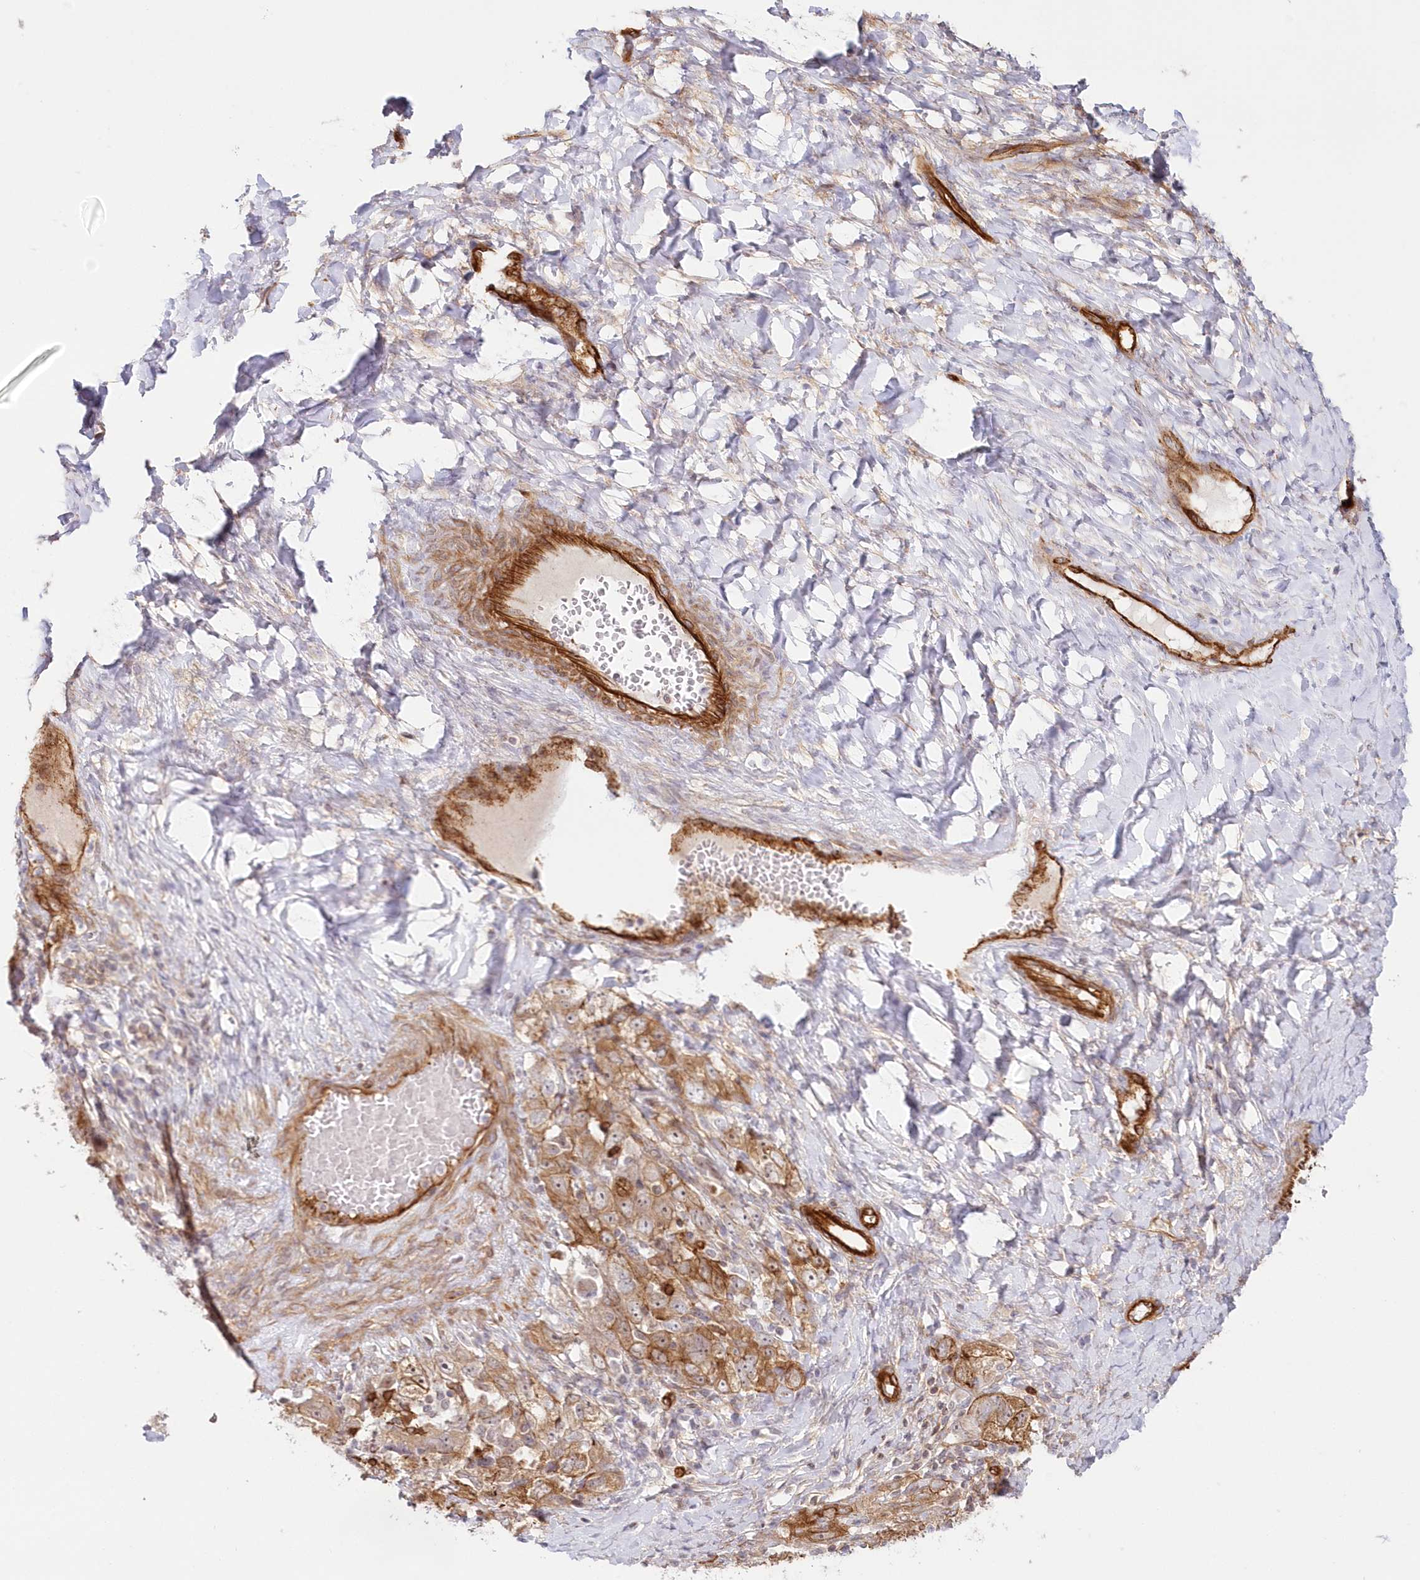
{"staining": {"intensity": "moderate", "quantity": ">75%", "location": "cytoplasmic/membranous"}, "tissue": "ovarian cancer", "cell_type": "Tumor cells", "image_type": "cancer", "snomed": [{"axis": "morphology", "description": "Carcinoma, NOS"}, {"axis": "morphology", "description": "Cystadenocarcinoma, serous, NOS"}, {"axis": "topography", "description": "Ovary"}], "caption": "Tumor cells exhibit medium levels of moderate cytoplasmic/membranous positivity in about >75% of cells in human carcinoma (ovarian).", "gene": "AFAP1L2", "patient": {"sex": "female", "age": 69}}